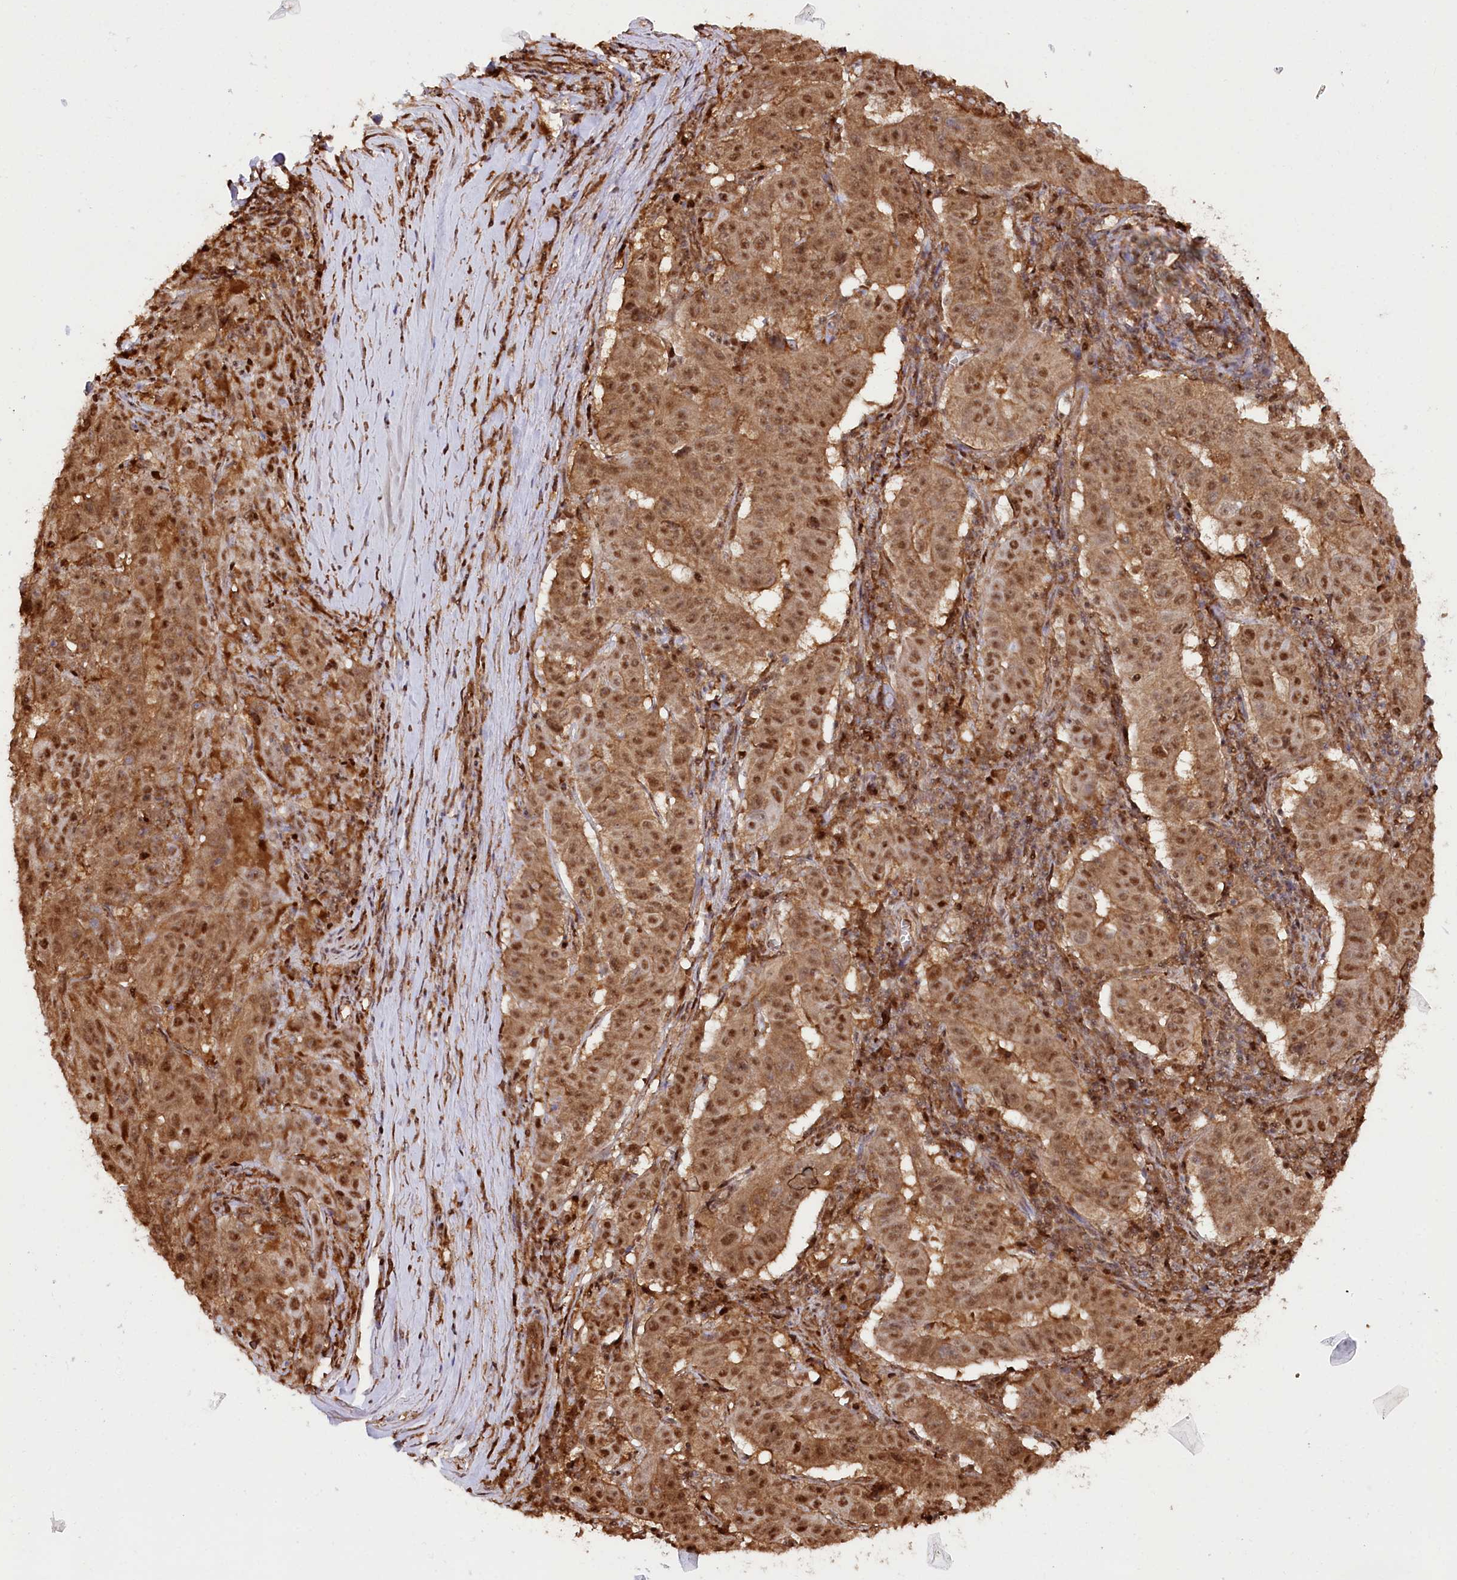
{"staining": {"intensity": "moderate", "quantity": ">75%", "location": "cytoplasmic/membranous,nuclear"}, "tissue": "pancreatic cancer", "cell_type": "Tumor cells", "image_type": "cancer", "snomed": [{"axis": "morphology", "description": "Adenocarcinoma, NOS"}, {"axis": "topography", "description": "Pancreas"}], "caption": "Pancreatic adenocarcinoma tissue demonstrates moderate cytoplasmic/membranous and nuclear expression in about >75% of tumor cells", "gene": "PSMA1", "patient": {"sex": "male", "age": 63}}